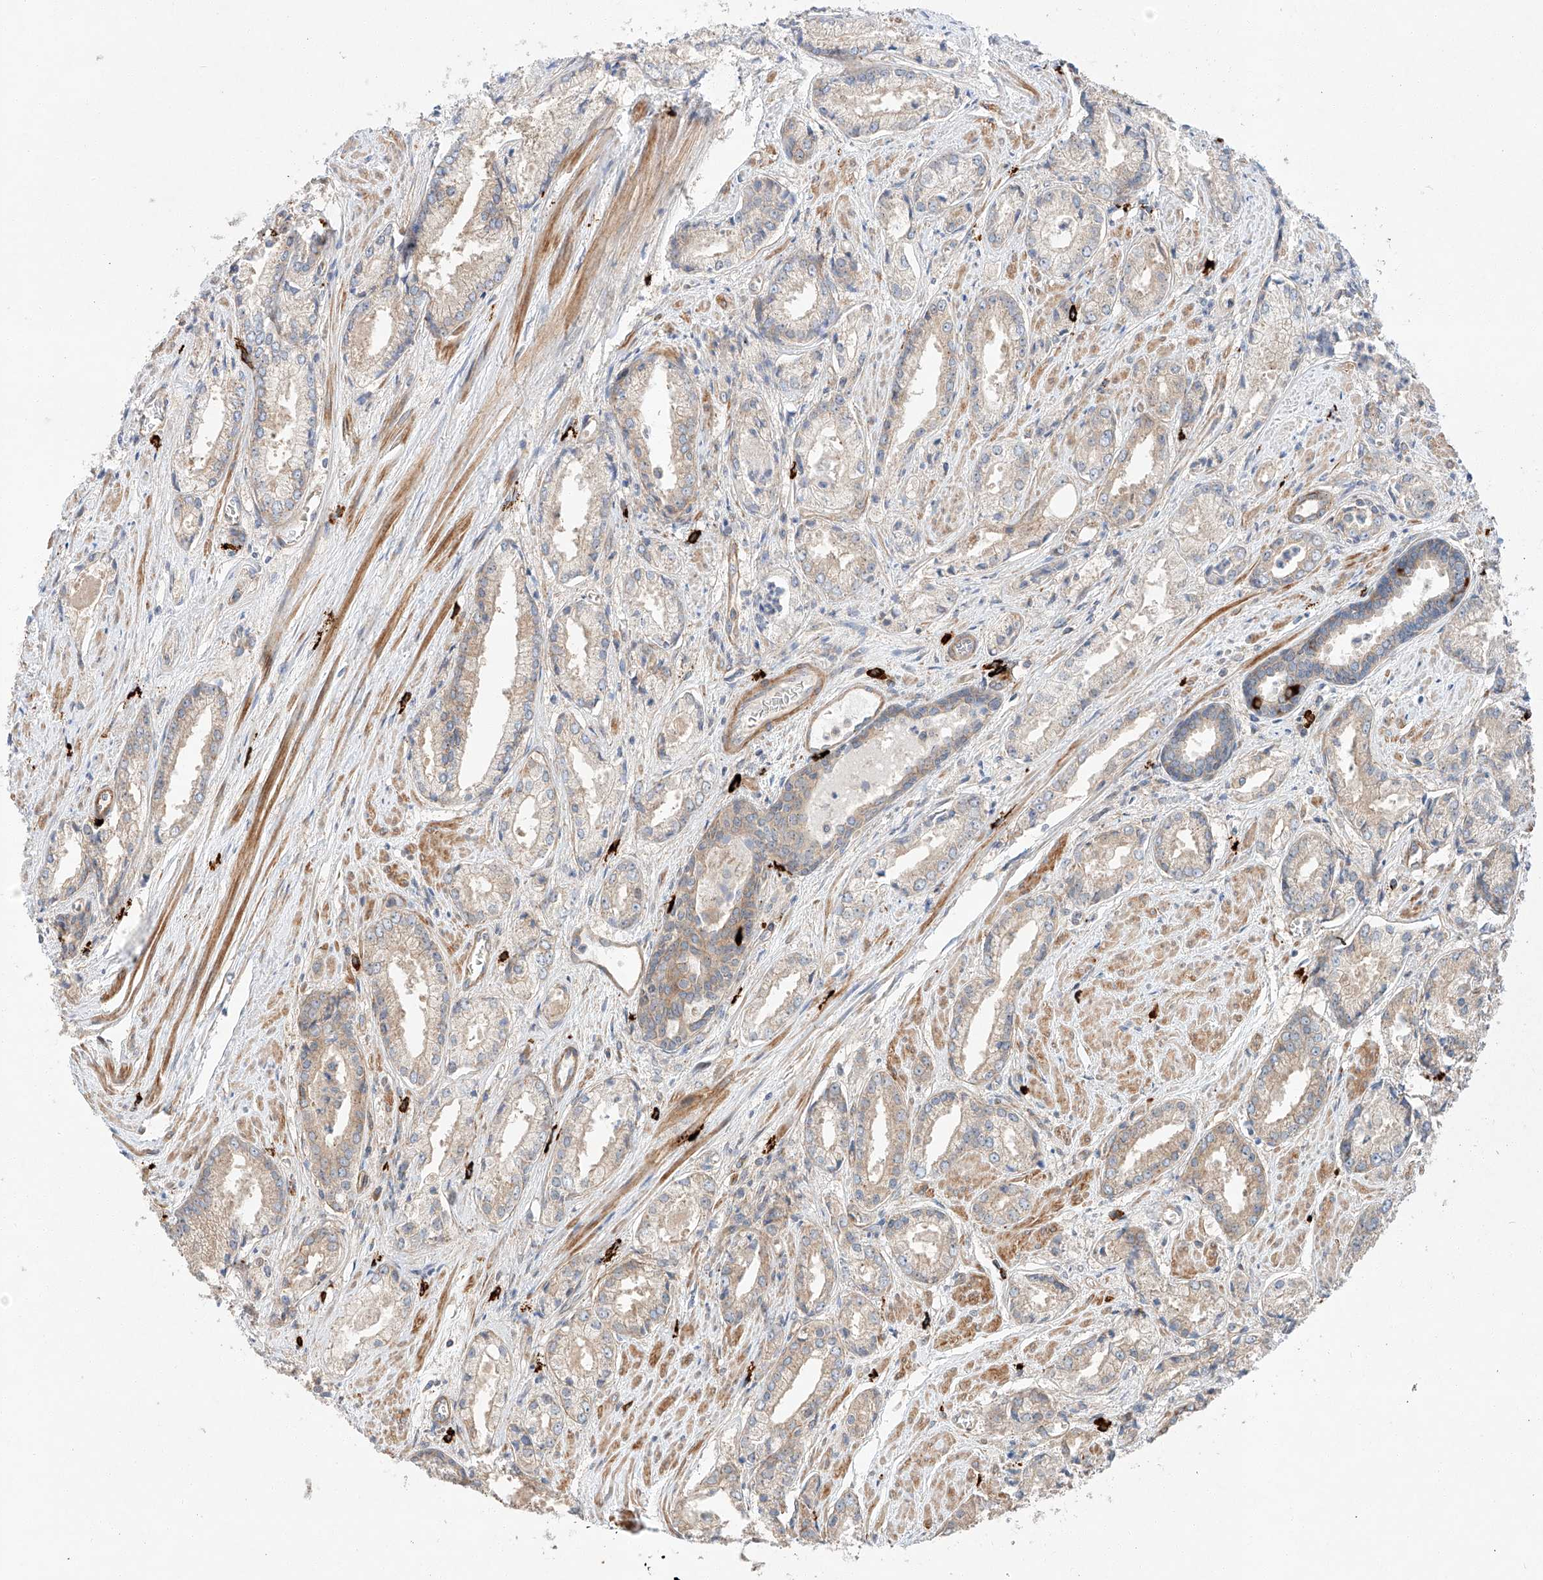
{"staining": {"intensity": "weak", "quantity": "25%-75%", "location": "cytoplasmic/membranous"}, "tissue": "prostate cancer", "cell_type": "Tumor cells", "image_type": "cancer", "snomed": [{"axis": "morphology", "description": "Adenocarcinoma, Low grade"}, {"axis": "topography", "description": "Prostate"}], "caption": "A high-resolution micrograph shows immunohistochemistry staining of prostate cancer, which displays weak cytoplasmic/membranous expression in approximately 25%-75% of tumor cells. (brown staining indicates protein expression, while blue staining denotes nuclei).", "gene": "MINDY4", "patient": {"sex": "male", "age": 54}}